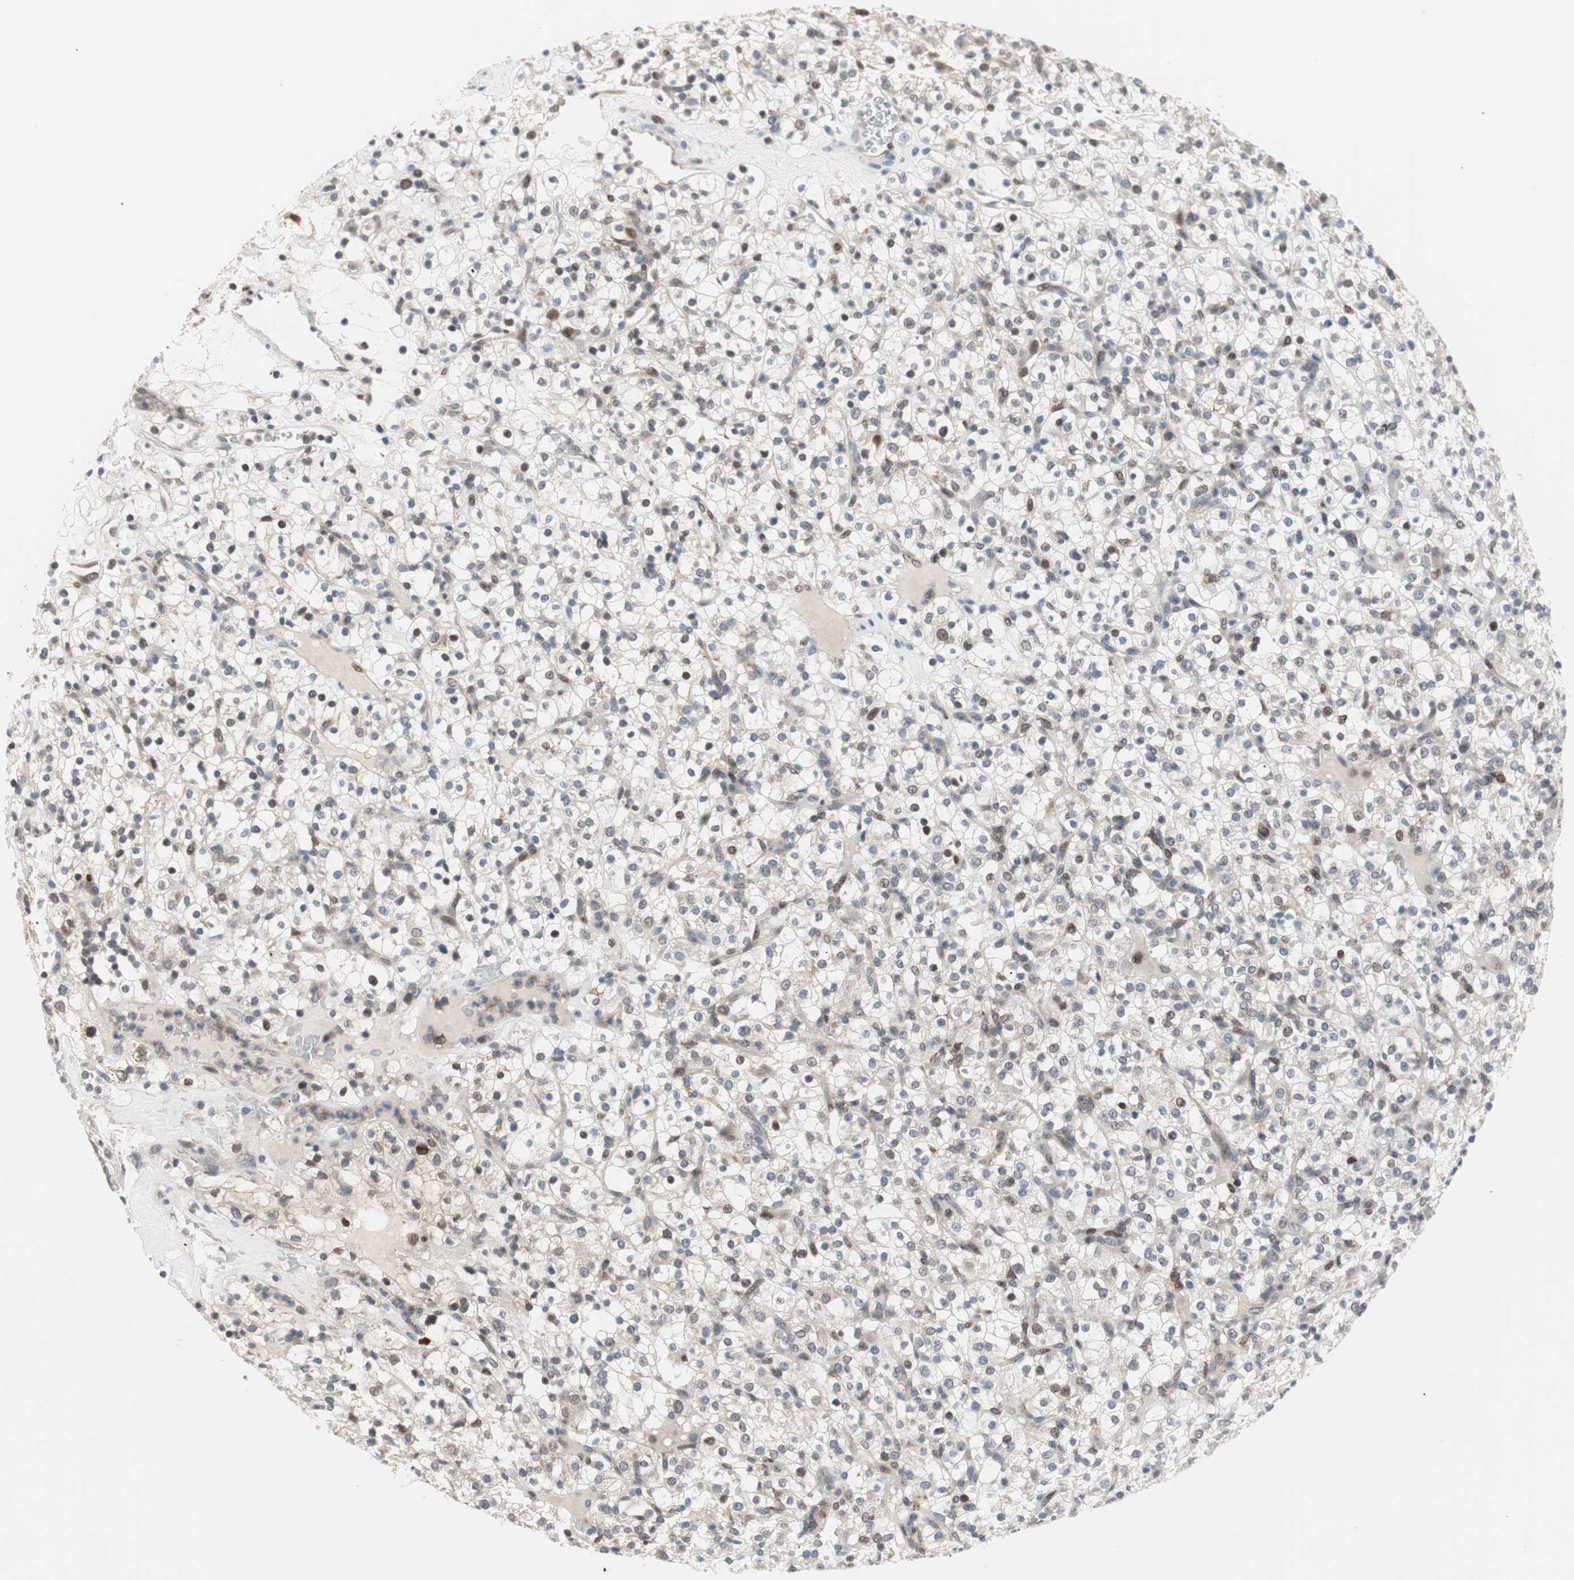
{"staining": {"intensity": "weak", "quantity": "<25%", "location": "nuclear"}, "tissue": "renal cancer", "cell_type": "Tumor cells", "image_type": "cancer", "snomed": [{"axis": "morphology", "description": "Normal tissue, NOS"}, {"axis": "morphology", "description": "Adenocarcinoma, NOS"}, {"axis": "topography", "description": "Kidney"}], "caption": "Immunohistochemical staining of renal cancer displays no significant staining in tumor cells. Brightfield microscopy of IHC stained with DAB (brown) and hematoxylin (blue), captured at high magnification.", "gene": "POLH", "patient": {"sex": "female", "age": 72}}